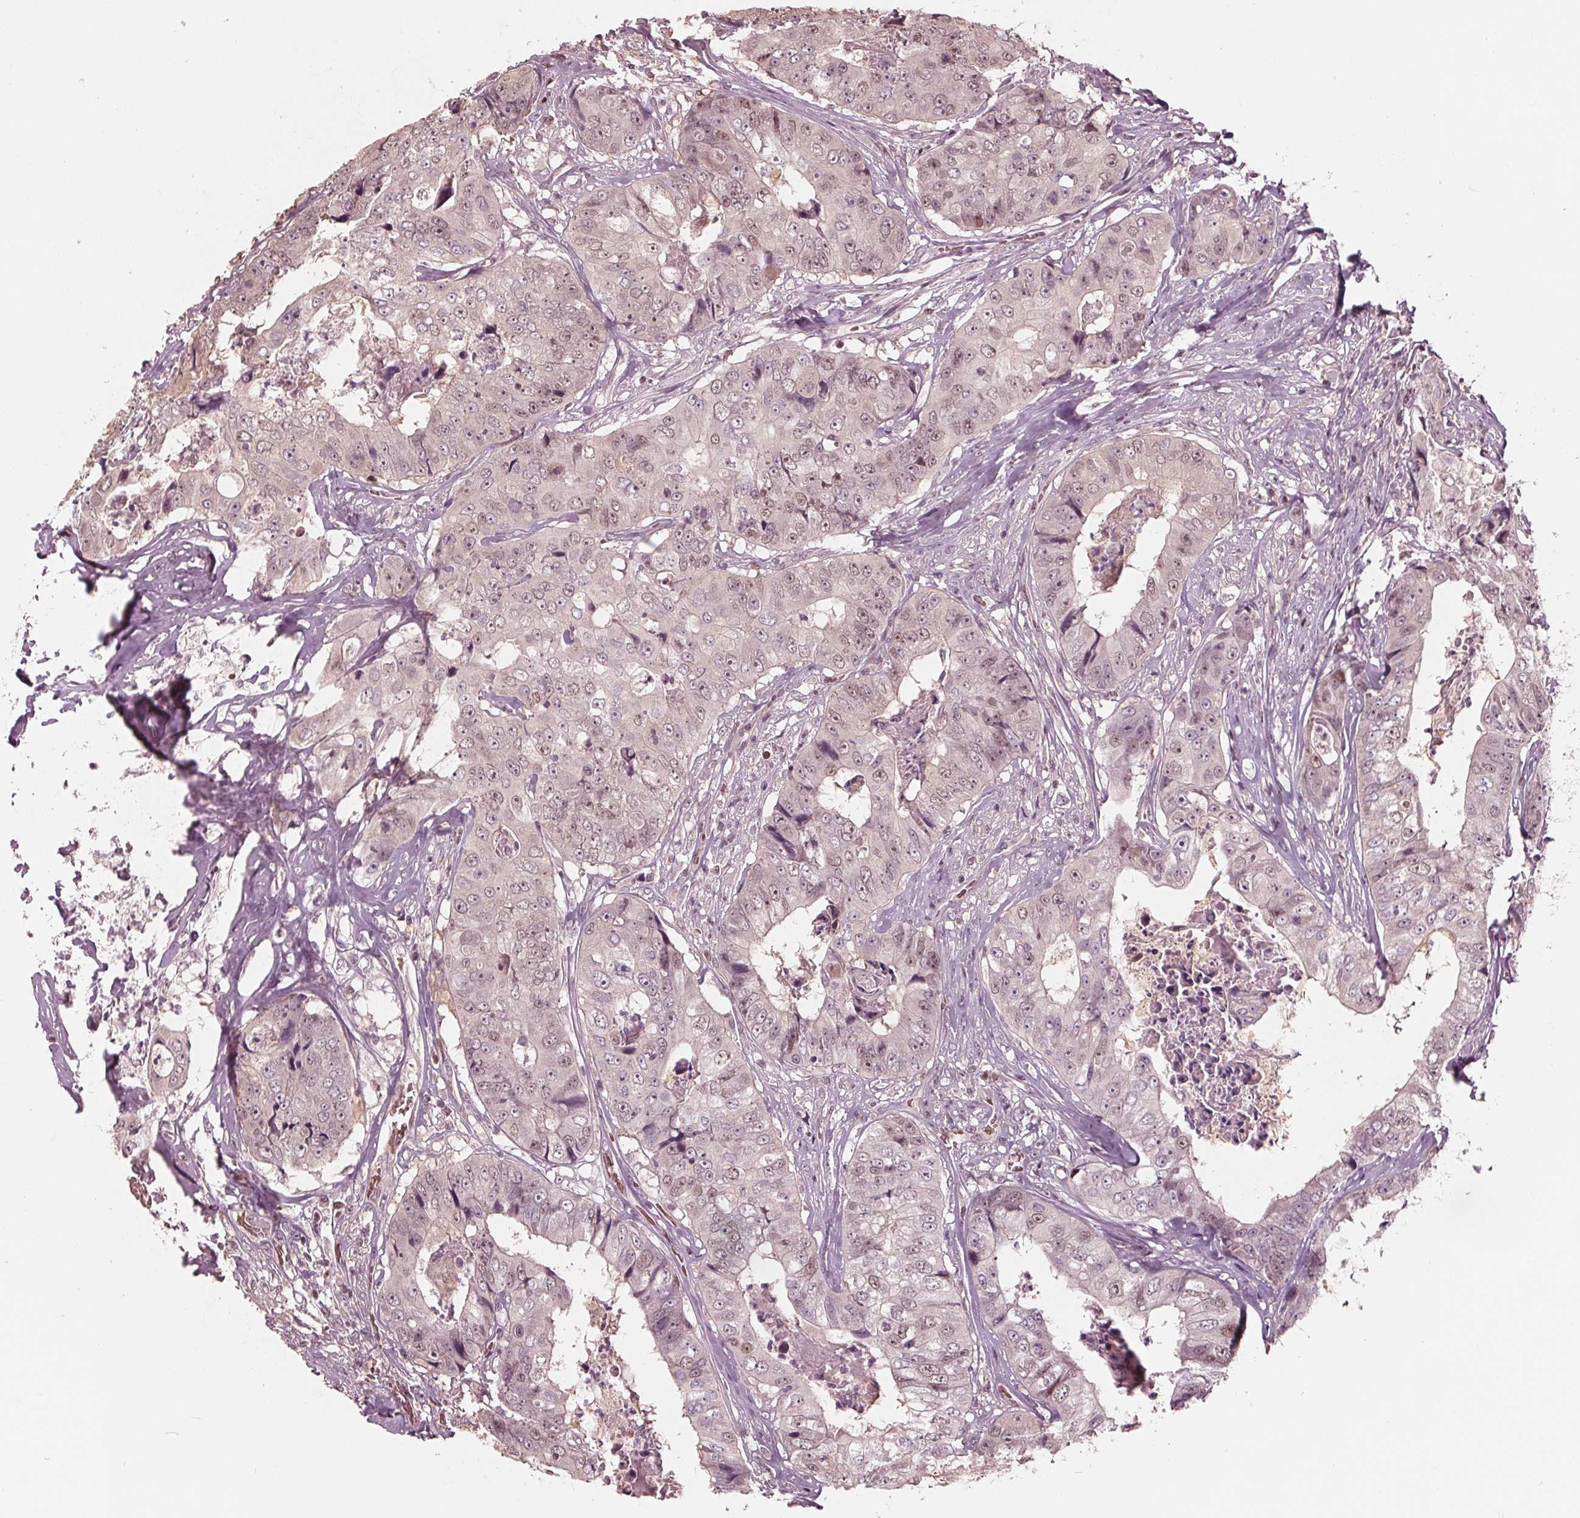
{"staining": {"intensity": "weak", "quantity": "<25%", "location": "nuclear"}, "tissue": "colorectal cancer", "cell_type": "Tumor cells", "image_type": "cancer", "snomed": [{"axis": "morphology", "description": "Adenocarcinoma, NOS"}, {"axis": "topography", "description": "Rectum"}], "caption": "This photomicrograph is of adenocarcinoma (colorectal) stained with IHC to label a protein in brown with the nuclei are counter-stained blue. There is no expression in tumor cells.", "gene": "HIRIP3", "patient": {"sex": "female", "age": 62}}